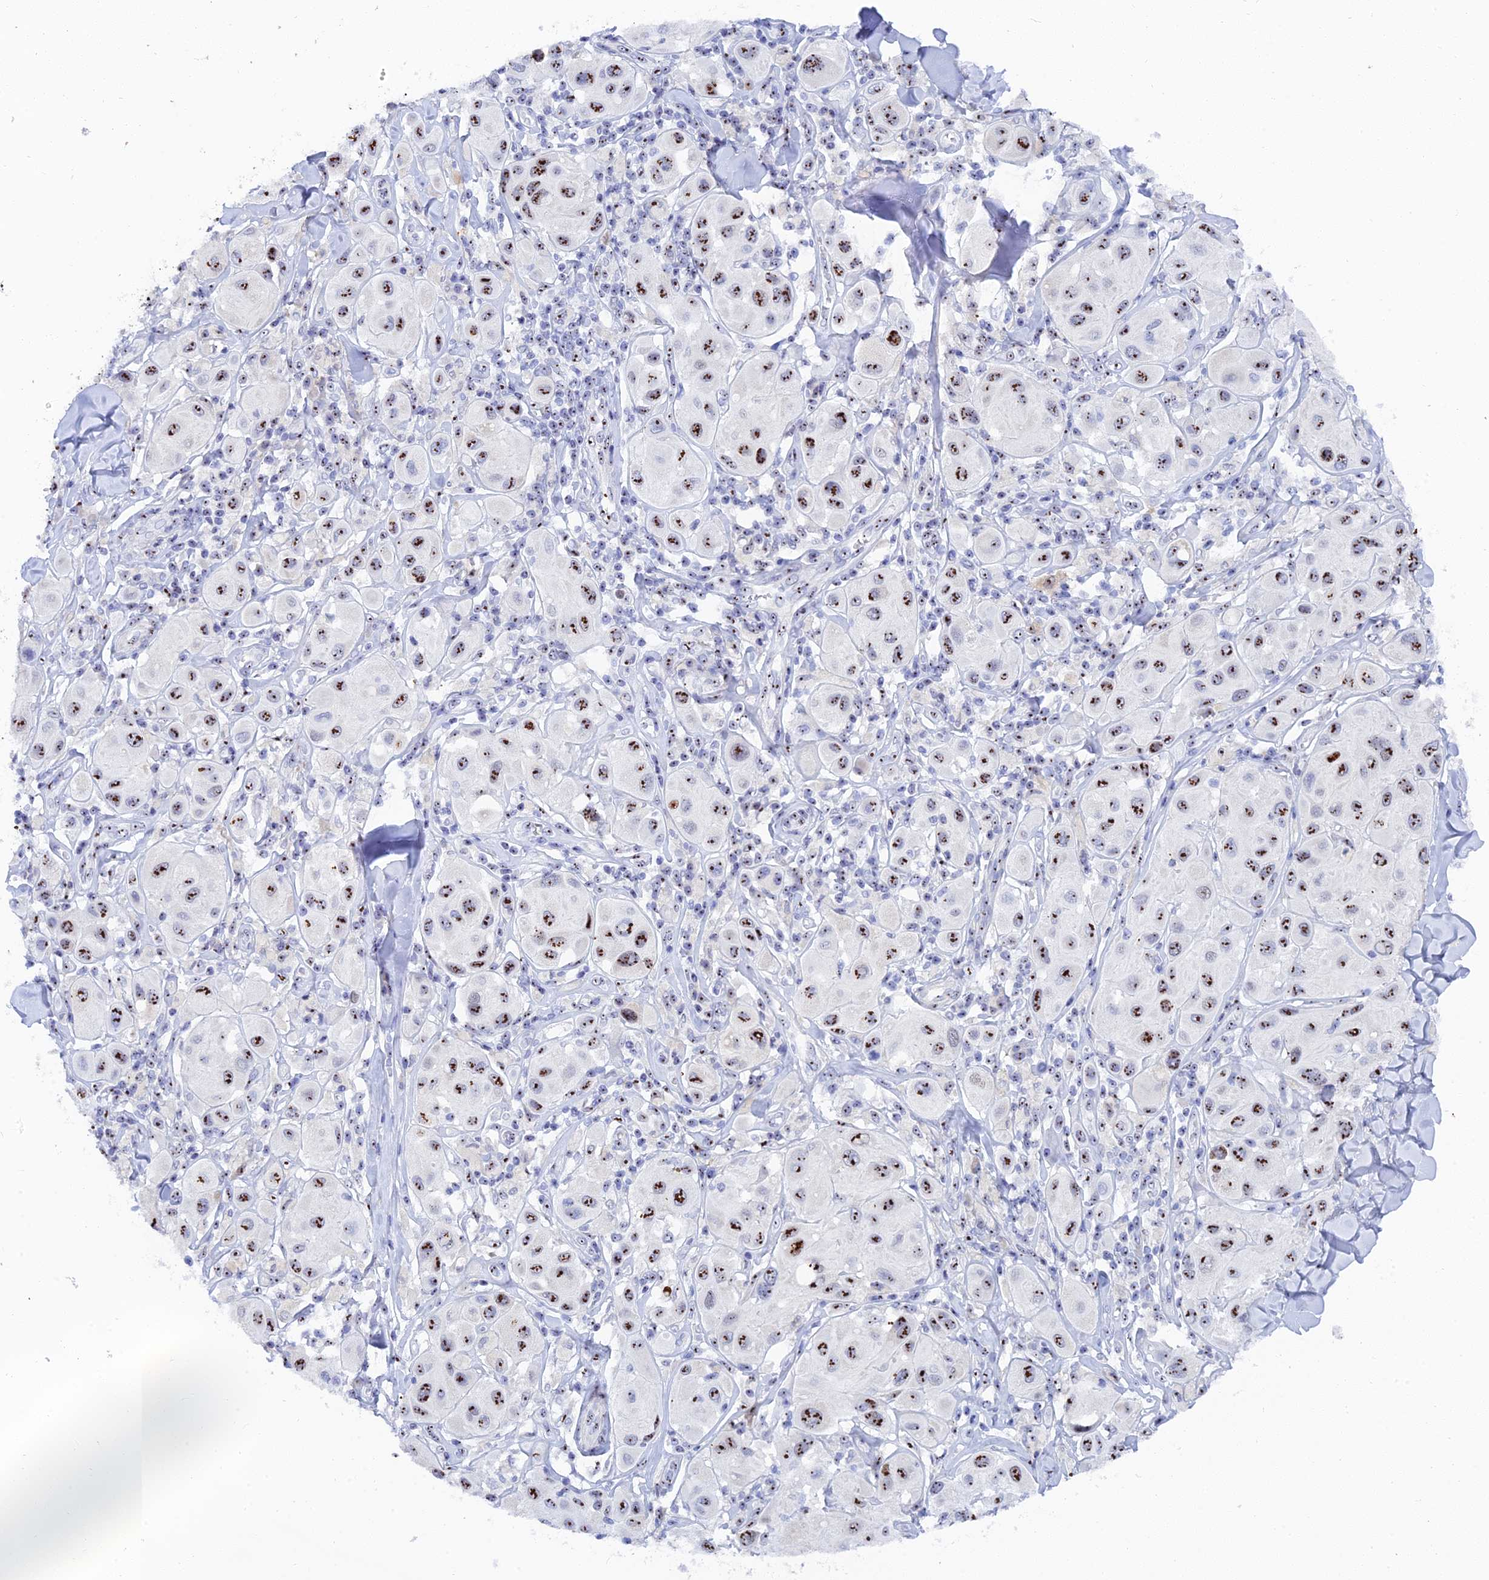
{"staining": {"intensity": "strong", "quantity": ">75%", "location": "nuclear"}, "tissue": "melanoma", "cell_type": "Tumor cells", "image_type": "cancer", "snomed": [{"axis": "morphology", "description": "Malignant melanoma, Metastatic site"}, {"axis": "topography", "description": "Skin"}], "caption": "This micrograph displays IHC staining of malignant melanoma (metastatic site), with high strong nuclear positivity in approximately >75% of tumor cells.", "gene": "RSL1D1", "patient": {"sex": "male", "age": 41}}